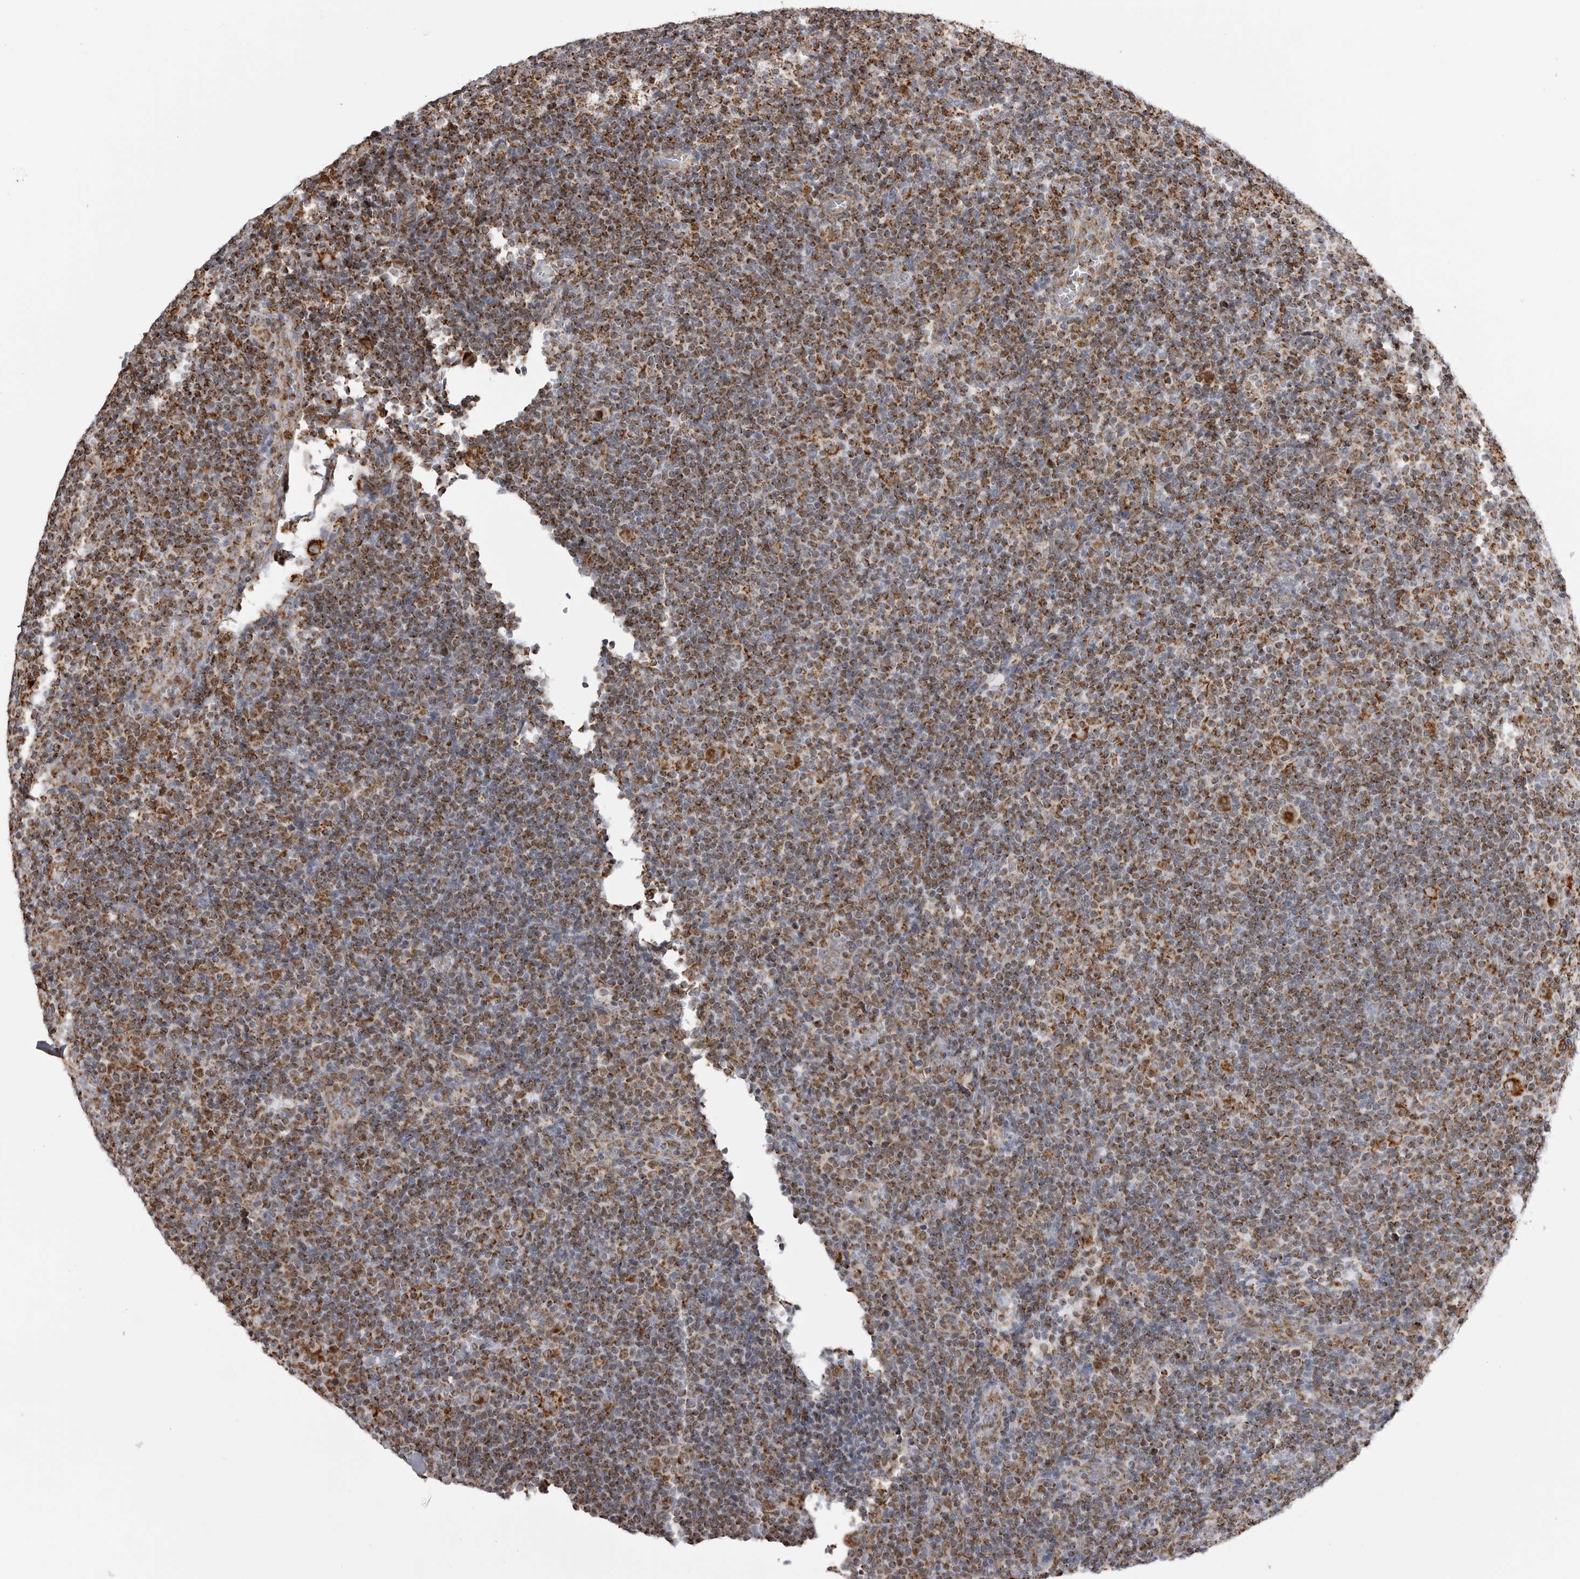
{"staining": {"intensity": "moderate", "quantity": ">75%", "location": "cytoplasmic/membranous"}, "tissue": "lymphoma", "cell_type": "Tumor cells", "image_type": "cancer", "snomed": [{"axis": "morphology", "description": "Hodgkin's disease, NOS"}, {"axis": "topography", "description": "Lymph node"}], "caption": "Approximately >75% of tumor cells in Hodgkin's disease exhibit moderate cytoplasmic/membranous protein staining as visualized by brown immunohistochemical staining.", "gene": "COX5A", "patient": {"sex": "female", "age": 57}}